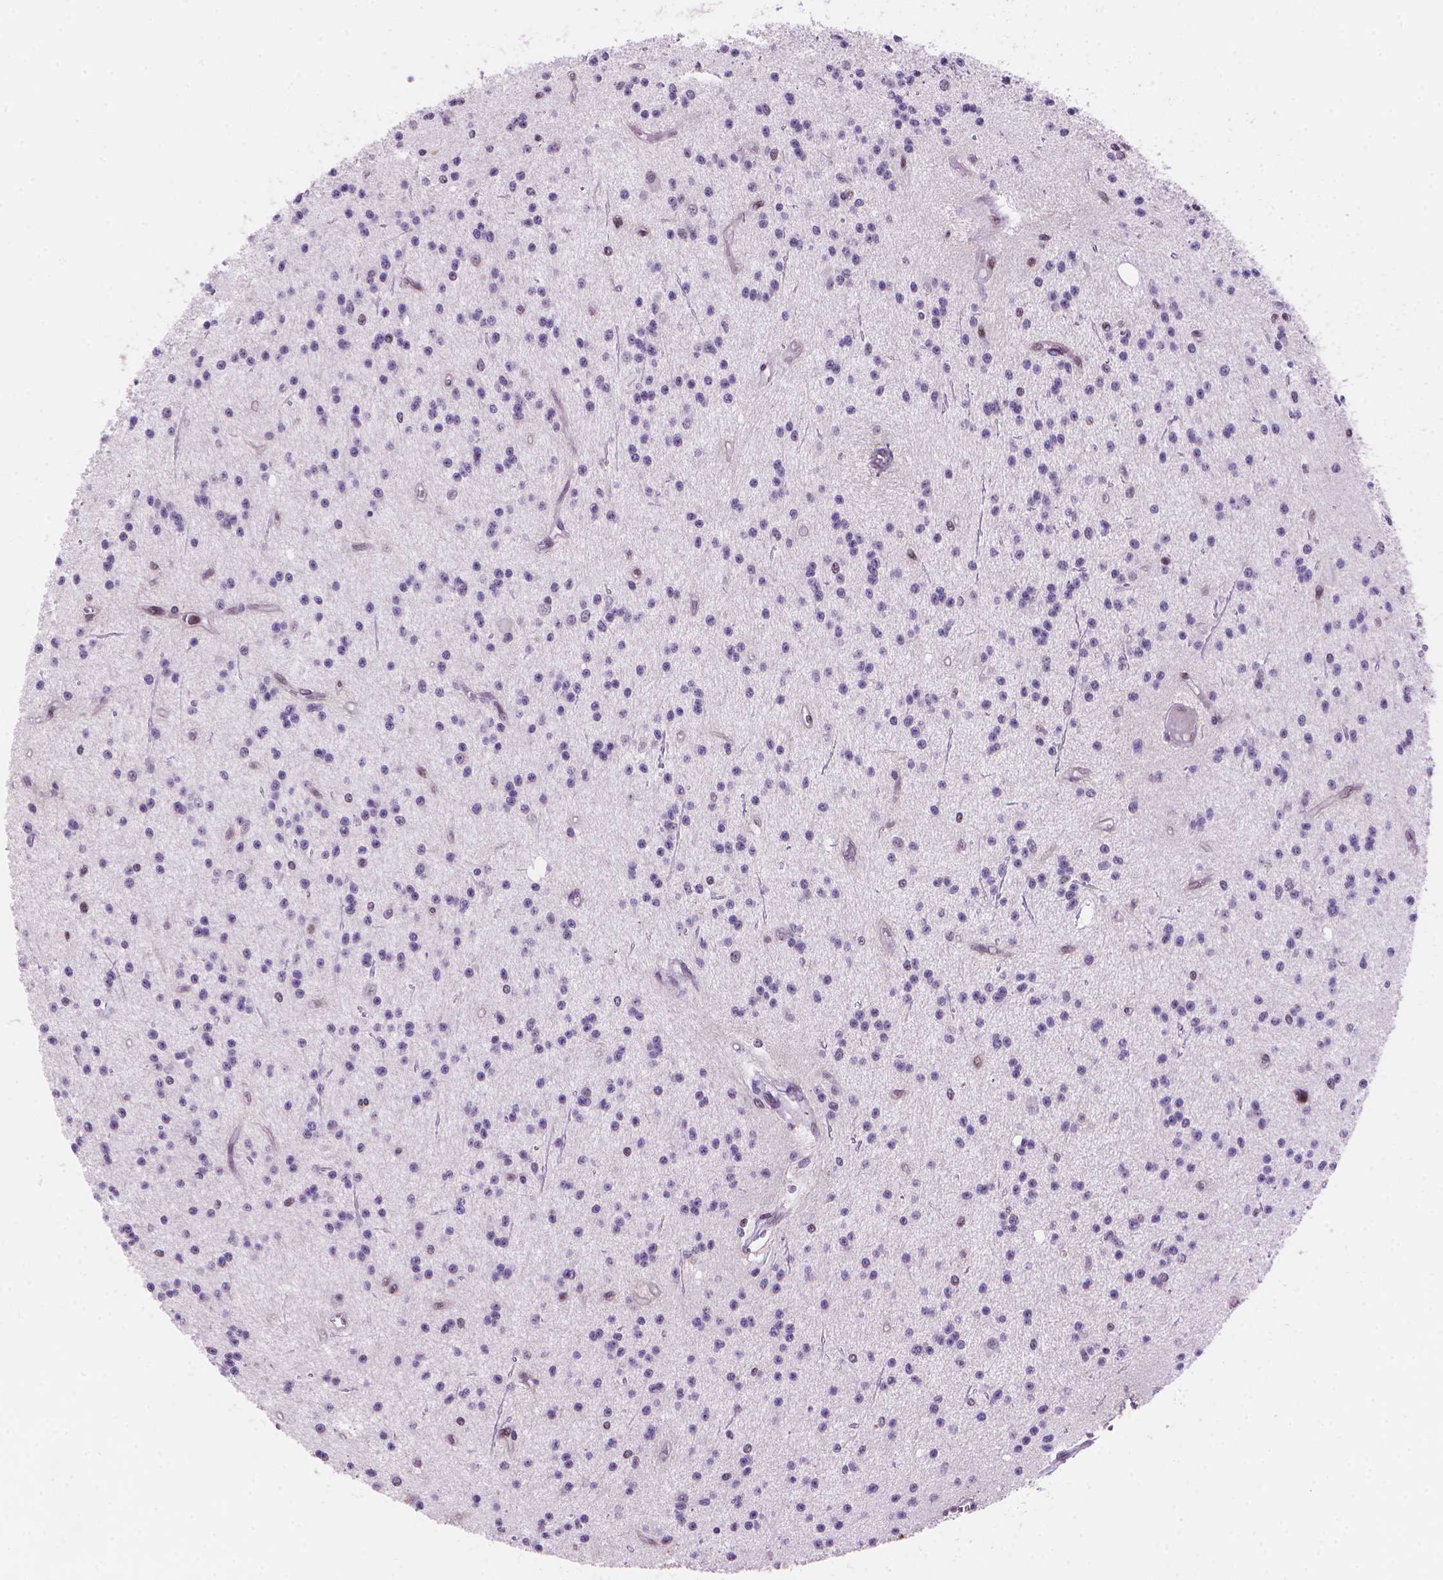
{"staining": {"intensity": "negative", "quantity": "none", "location": "none"}, "tissue": "glioma", "cell_type": "Tumor cells", "image_type": "cancer", "snomed": [{"axis": "morphology", "description": "Glioma, malignant, Low grade"}, {"axis": "topography", "description": "Brain"}], "caption": "IHC of human malignant glioma (low-grade) demonstrates no expression in tumor cells.", "gene": "UBN1", "patient": {"sex": "male", "age": 27}}